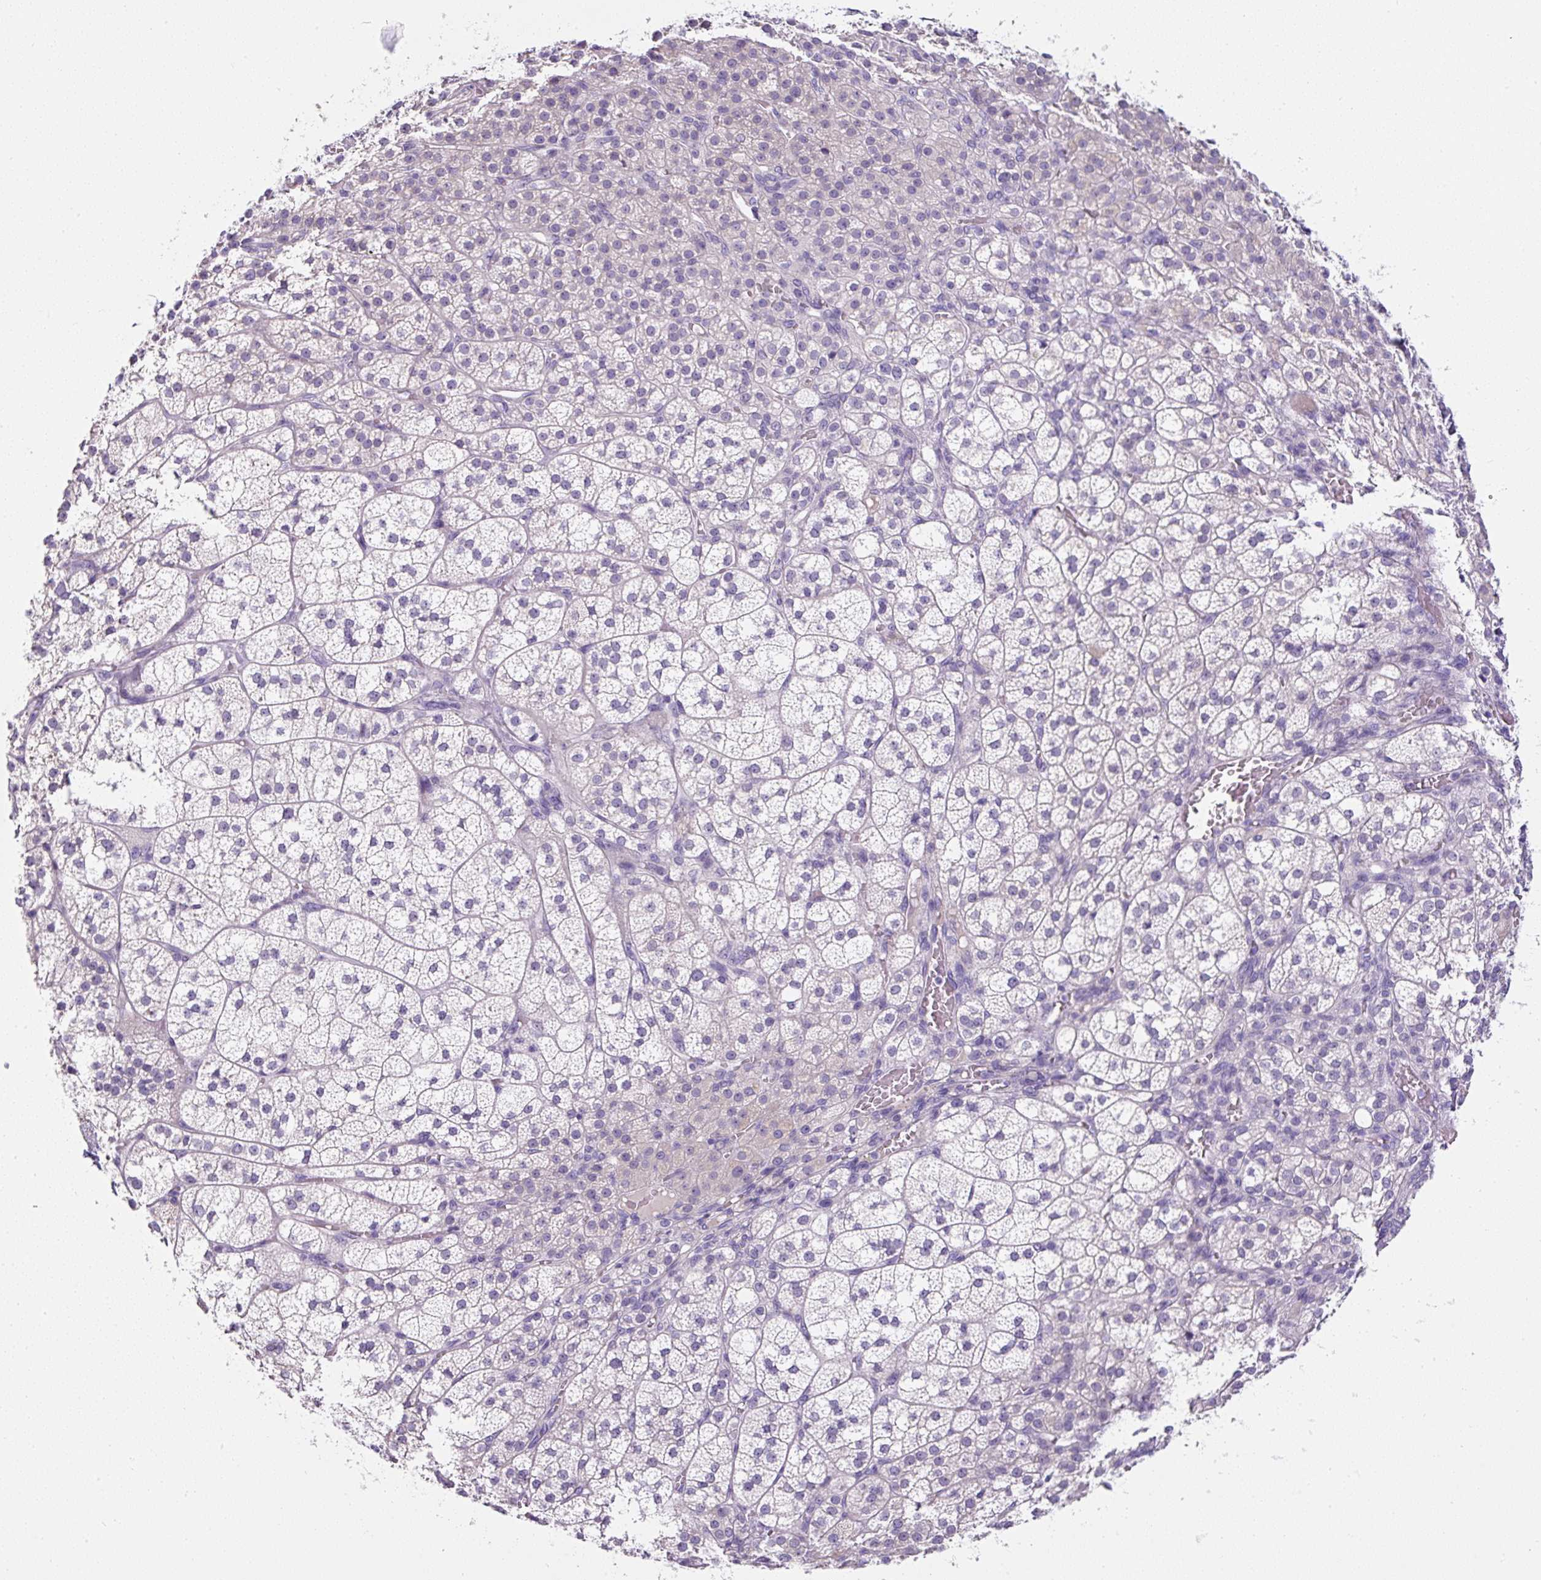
{"staining": {"intensity": "weak", "quantity": "<25%", "location": "cytoplasmic/membranous"}, "tissue": "adrenal gland", "cell_type": "Glandular cells", "image_type": "normal", "snomed": [{"axis": "morphology", "description": "Normal tissue, NOS"}, {"axis": "topography", "description": "Adrenal gland"}], "caption": "Glandular cells show no significant protein expression in benign adrenal gland.", "gene": "OR14A2", "patient": {"sex": "female", "age": 60}}